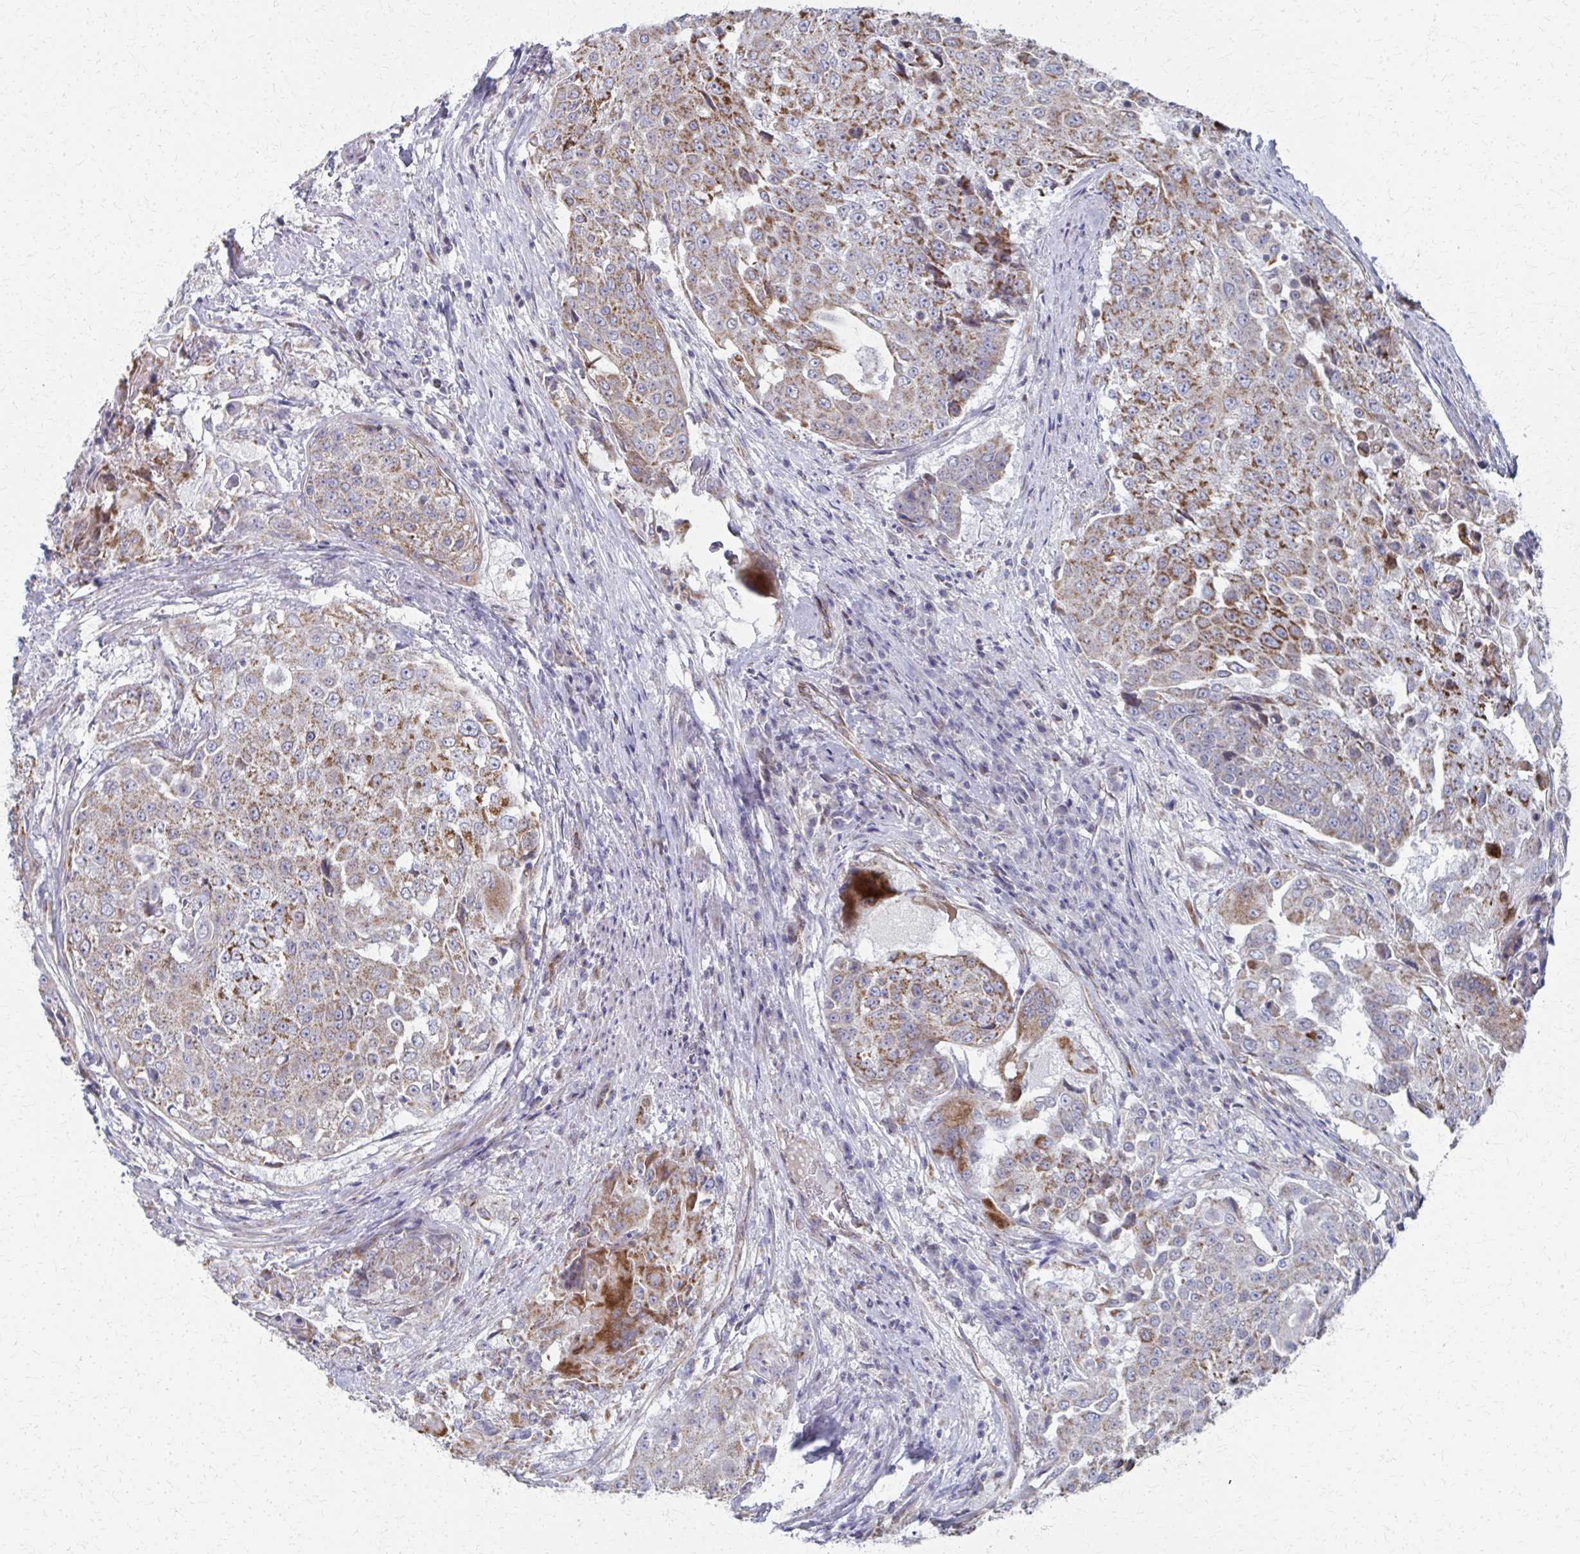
{"staining": {"intensity": "moderate", "quantity": ">75%", "location": "cytoplasmic/membranous"}, "tissue": "urothelial cancer", "cell_type": "Tumor cells", "image_type": "cancer", "snomed": [{"axis": "morphology", "description": "Urothelial carcinoma, High grade"}, {"axis": "topography", "description": "Urinary bladder"}], "caption": "IHC (DAB (3,3'-diaminobenzidine)) staining of urothelial cancer exhibits moderate cytoplasmic/membranous protein expression in about >75% of tumor cells.", "gene": "FAHD1", "patient": {"sex": "female", "age": 63}}